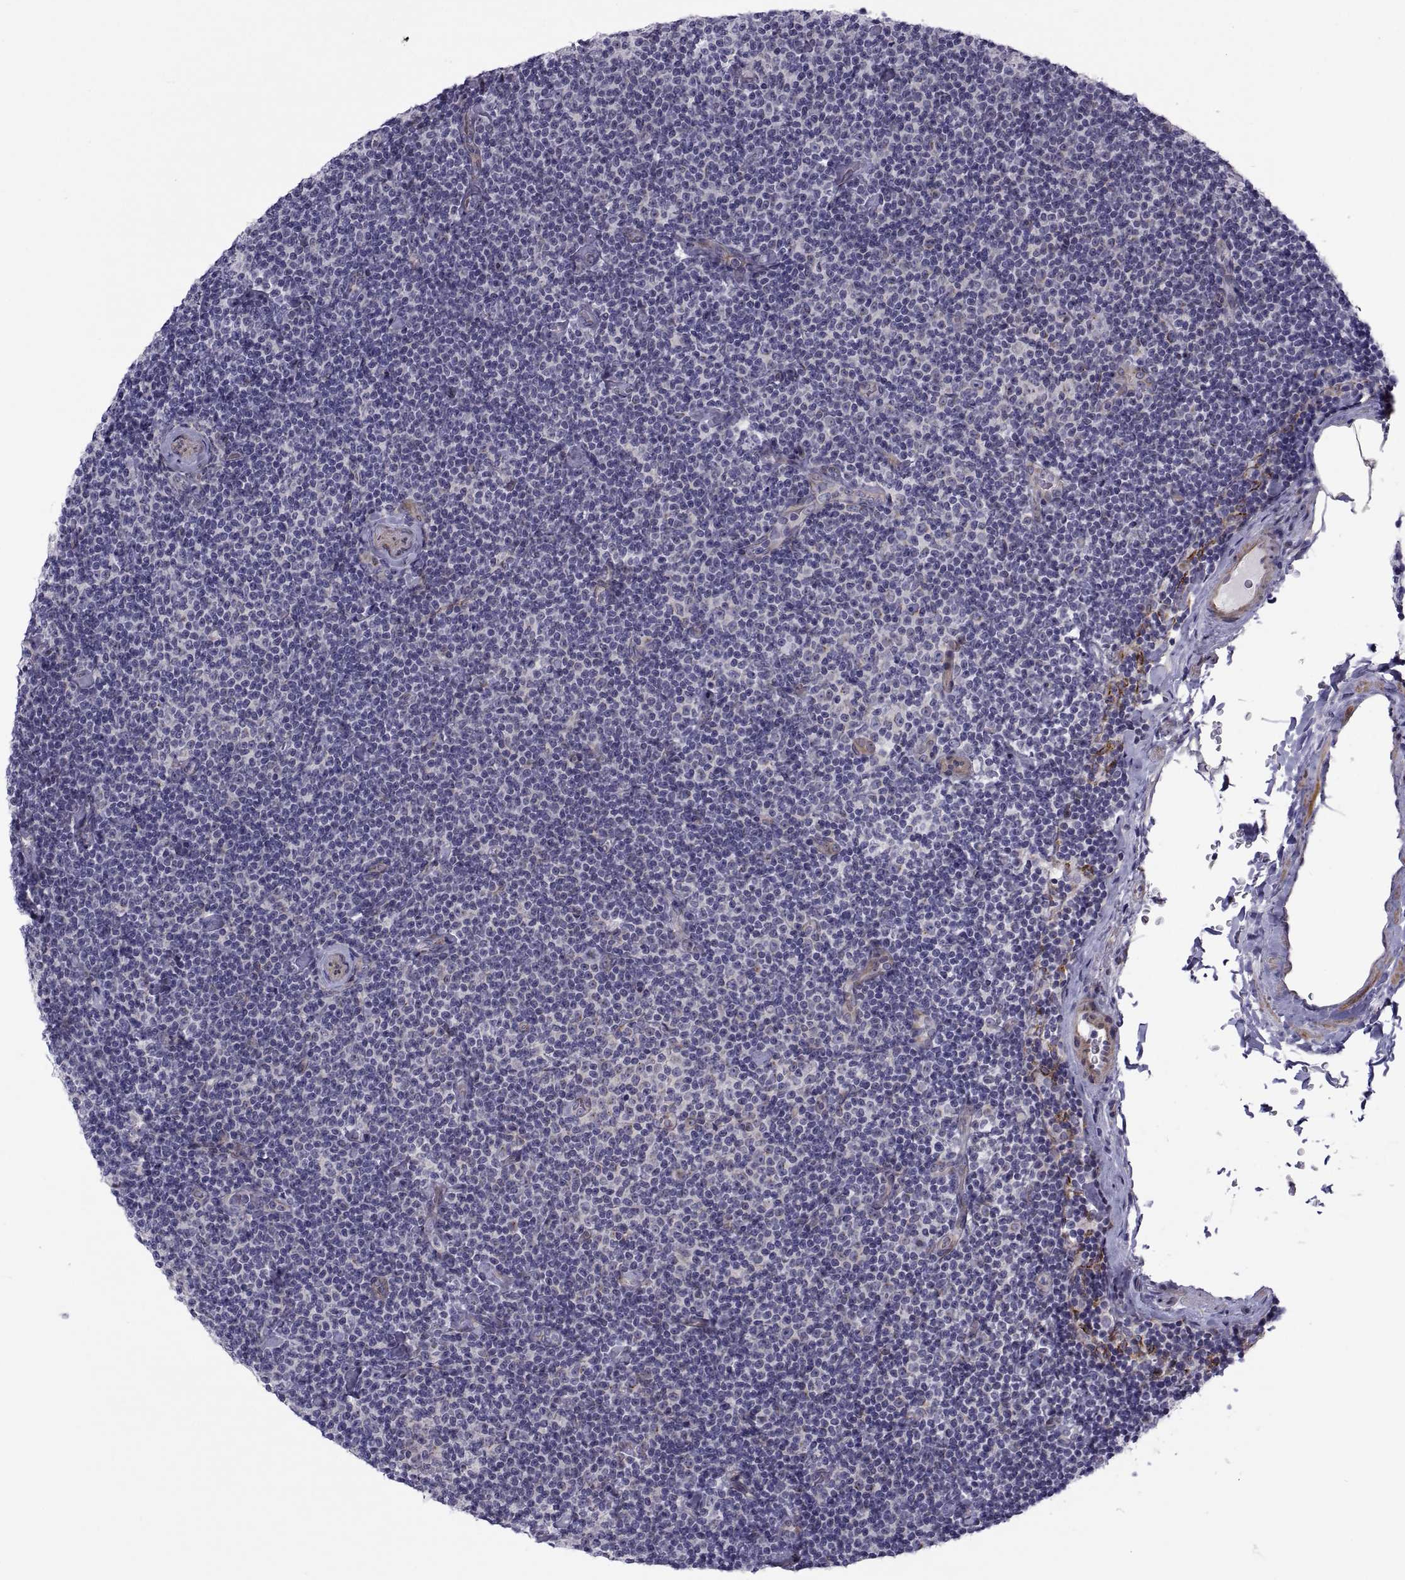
{"staining": {"intensity": "negative", "quantity": "none", "location": "none"}, "tissue": "lymphoma", "cell_type": "Tumor cells", "image_type": "cancer", "snomed": [{"axis": "morphology", "description": "Malignant lymphoma, non-Hodgkin's type, Low grade"}, {"axis": "topography", "description": "Lymph node"}], "caption": "An IHC photomicrograph of low-grade malignant lymphoma, non-Hodgkin's type is shown. There is no staining in tumor cells of low-grade malignant lymphoma, non-Hodgkin's type.", "gene": "TMEM158", "patient": {"sex": "male", "age": 81}}